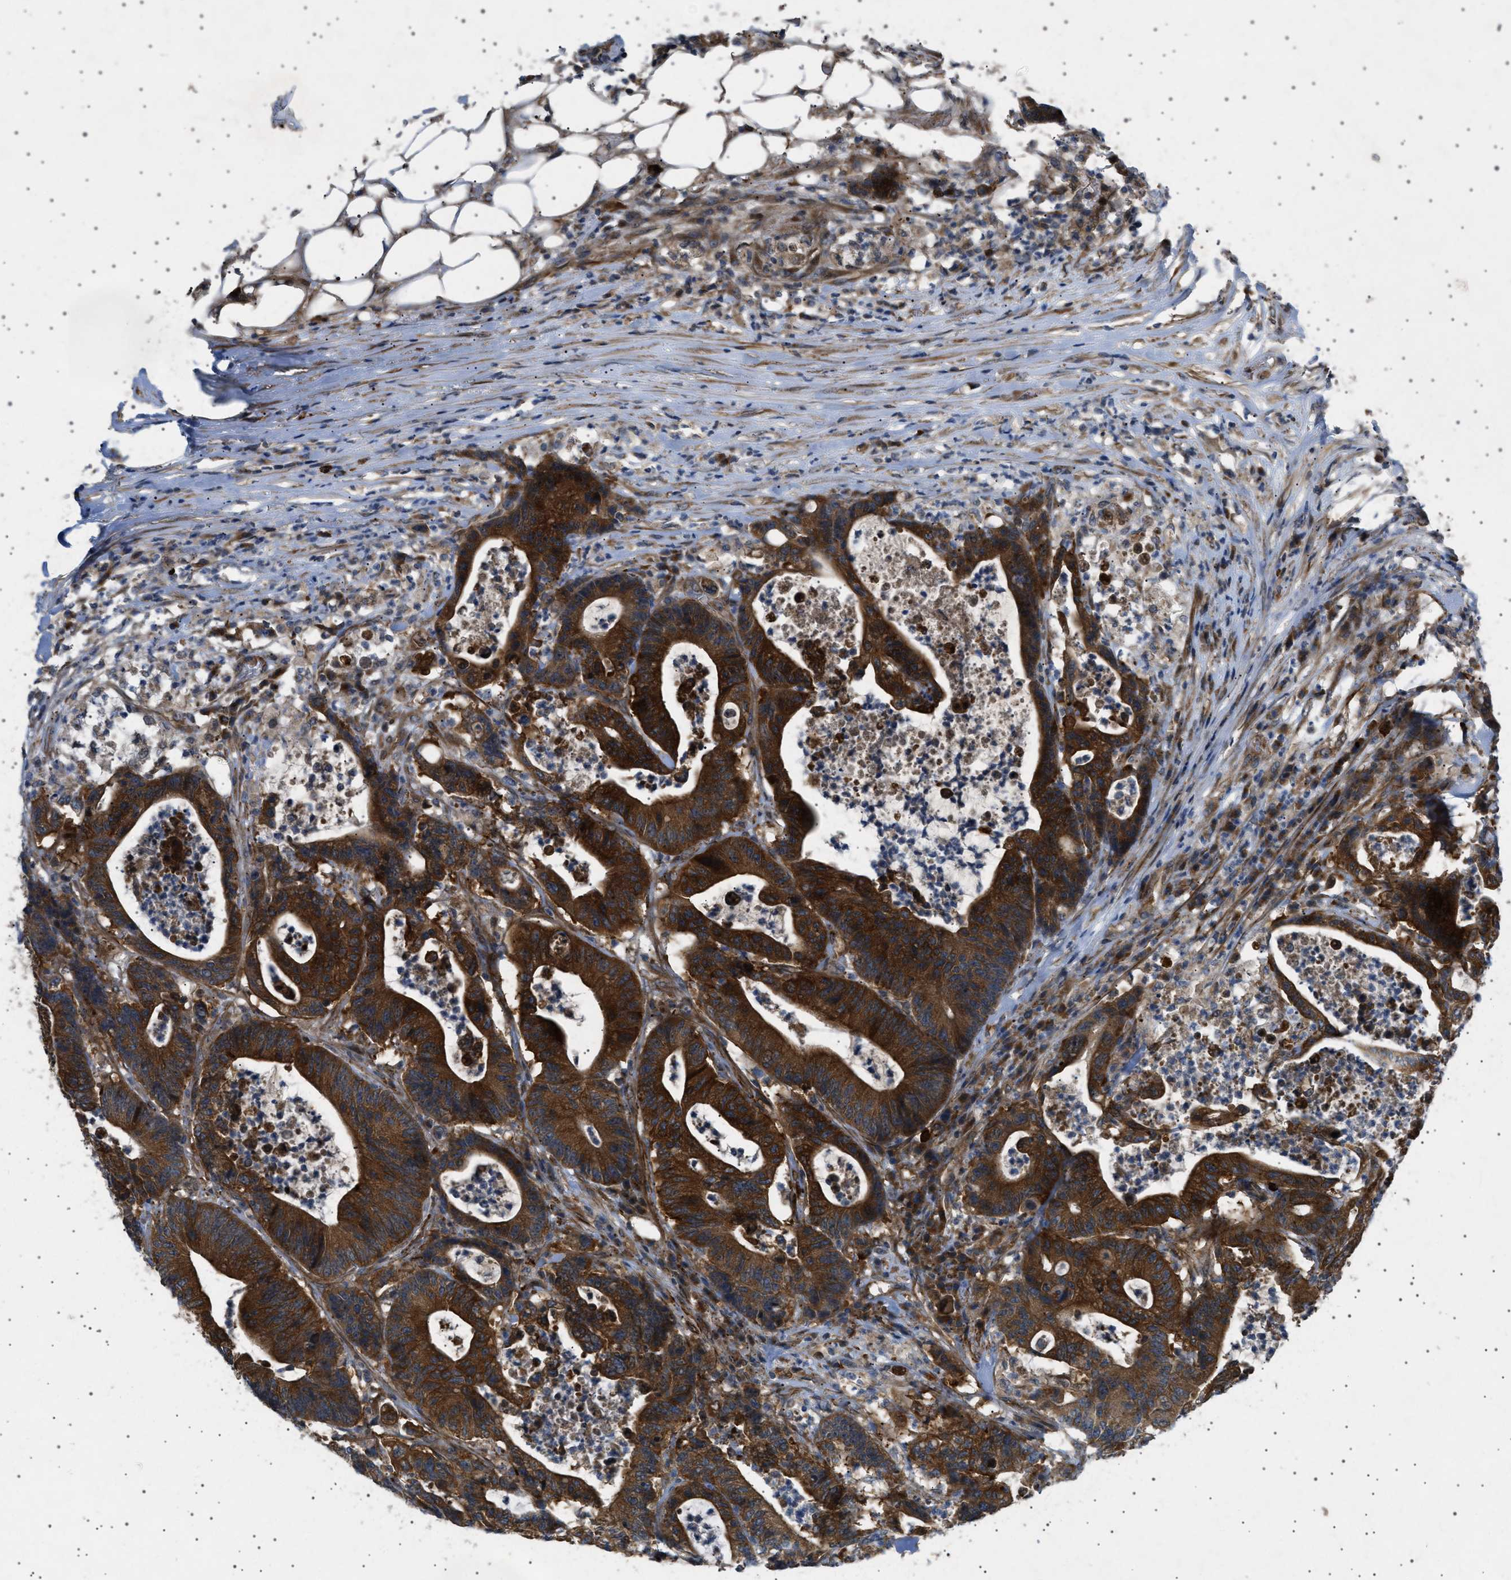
{"staining": {"intensity": "strong", "quantity": ">75%", "location": "cytoplasmic/membranous"}, "tissue": "colorectal cancer", "cell_type": "Tumor cells", "image_type": "cancer", "snomed": [{"axis": "morphology", "description": "Adenocarcinoma, NOS"}, {"axis": "topography", "description": "Colon"}], "caption": "Protein expression analysis of human colorectal adenocarcinoma reveals strong cytoplasmic/membranous expression in about >75% of tumor cells.", "gene": "CCDC186", "patient": {"sex": "female", "age": 84}}